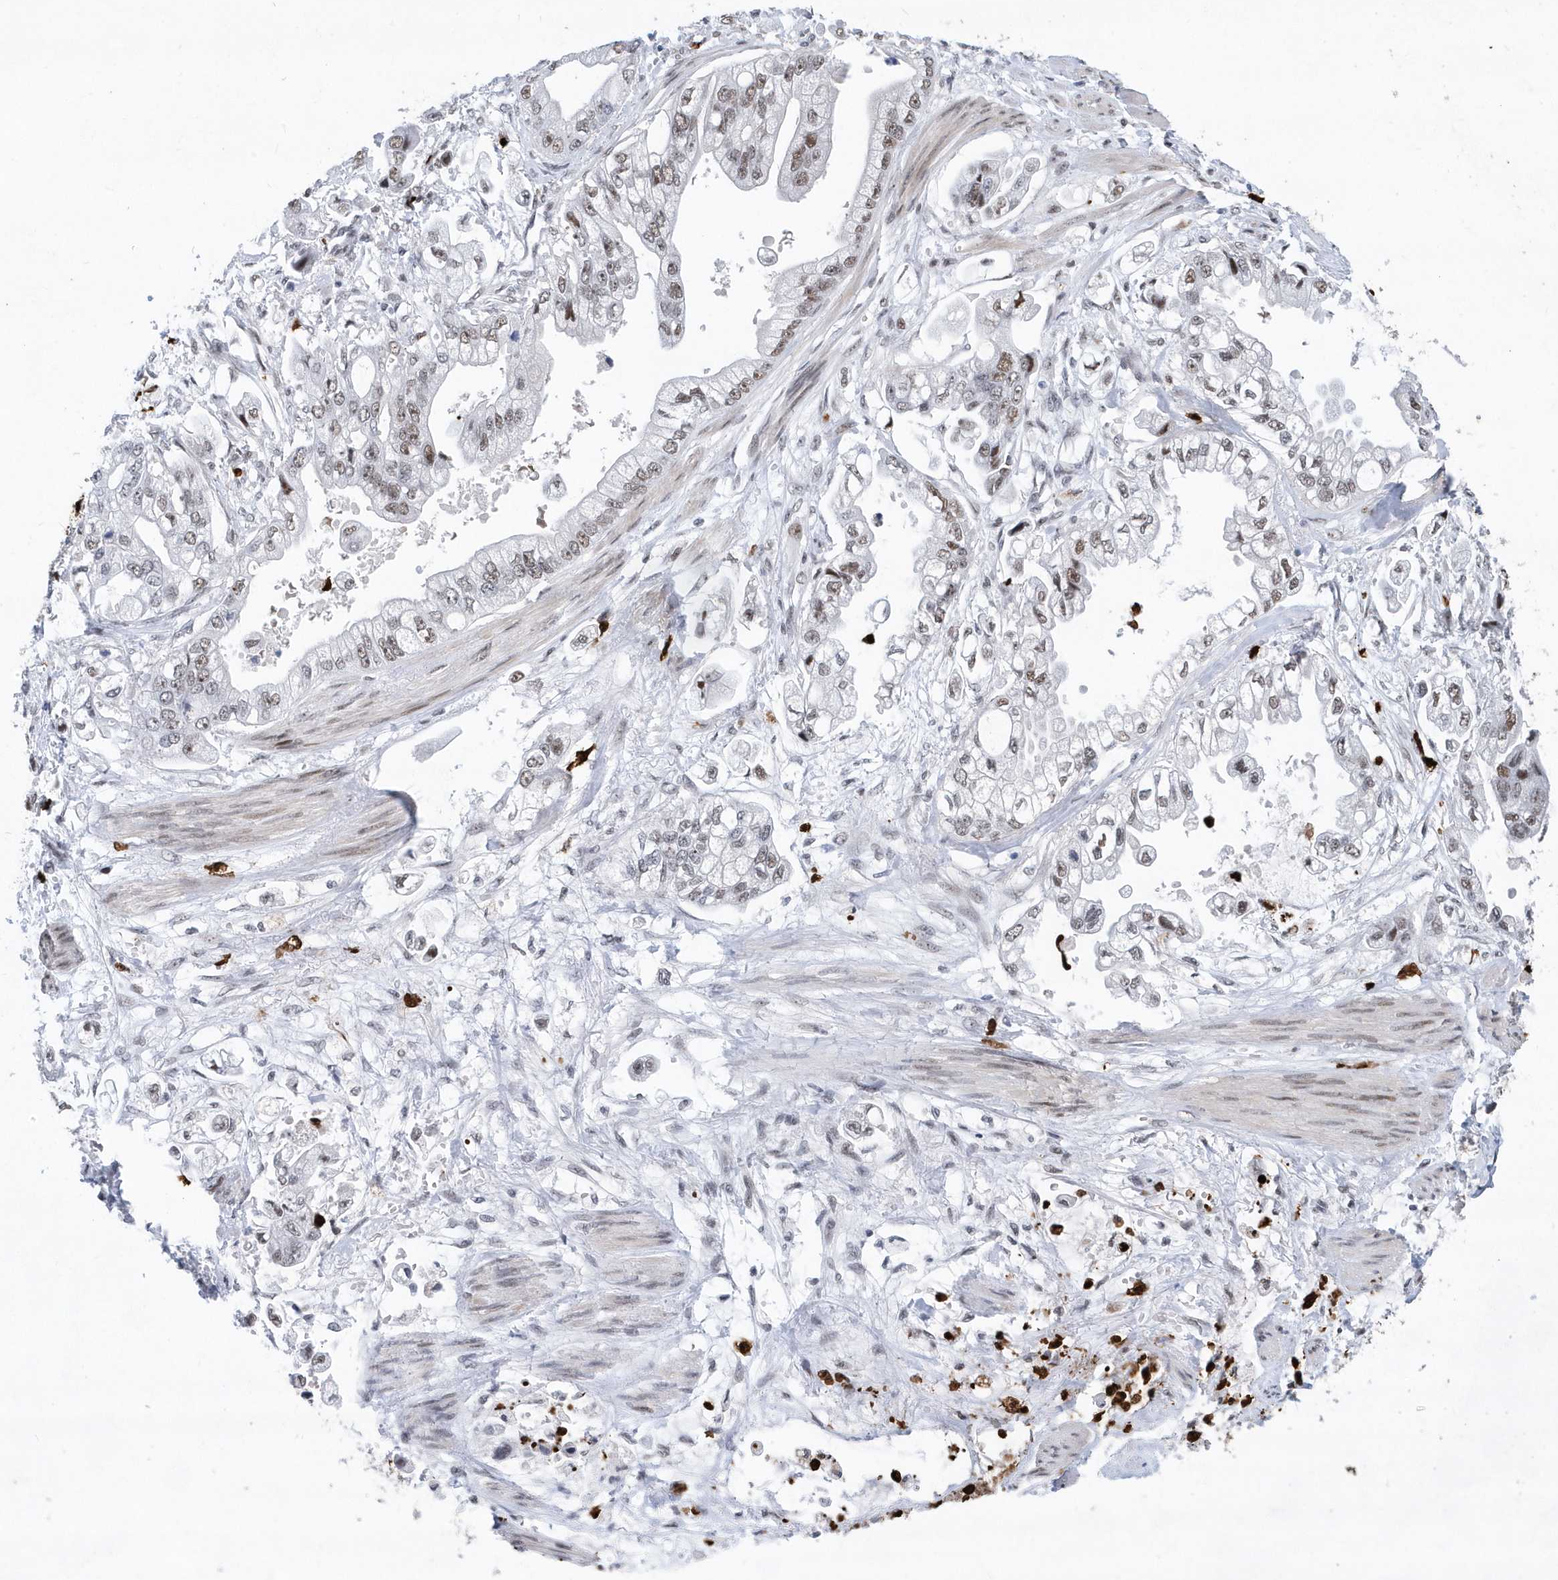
{"staining": {"intensity": "moderate", "quantity": "<25%", "location": "nuclear"}, "tissue": "stomach cancer", "cell_type": "Tumor cells", "image_type": "cancer", "snomed": [{"axis": "morphology", "description": "Adenocarcinoma, NOS"}, {"axis": "topography", "description": "Stomach"}], "caption": "Tumor cells exhibit low levels of moderate nuclear expression in approximately <25% of cells in human adenocarcinoma (stomach).", "gene": "RPP30", "patient": {"sex": "male", "age": 62}}